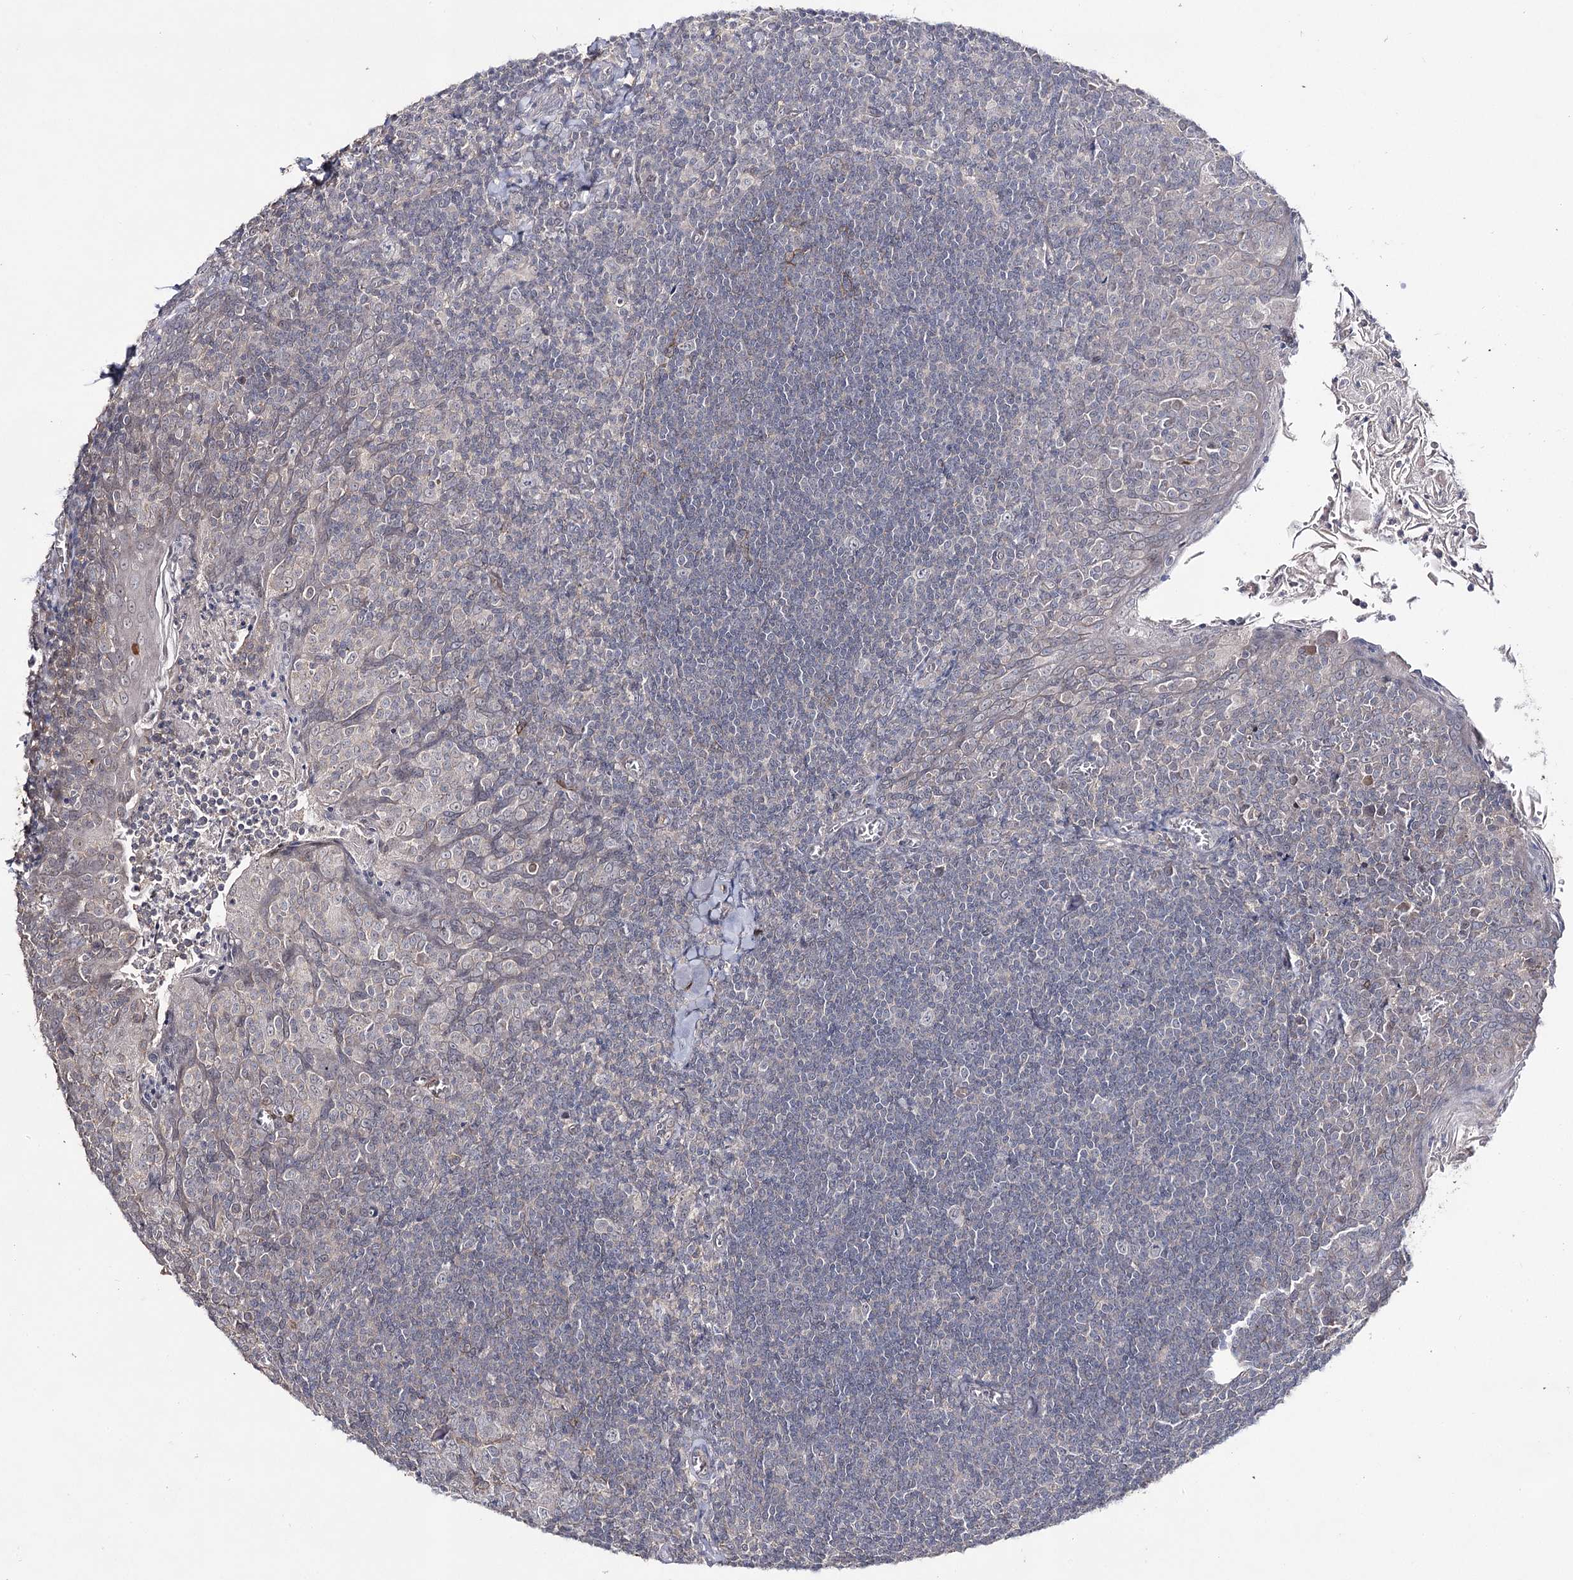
{"staining": {"intensity": "weak", "quantity": "<25%", "location": "cytoplasmic/membranous"}, "tissue": "tonsil", "cell_type": "Germinal center cells", "image_type": "normal", "snomed": [{"axis": "morphology", "description": "Normal tissue, NOS"}, {"axis": "topography", "description": "Tonsil"}], "caption": "Germinal center cells are negative for protein expression in benign human tonsil. The staining is performed using DAB brown chromogen with nuclei counter-stained in using hematoxylin.", "gene": "HSD11B2", "patient": {"sex": "male", "age": 27}}